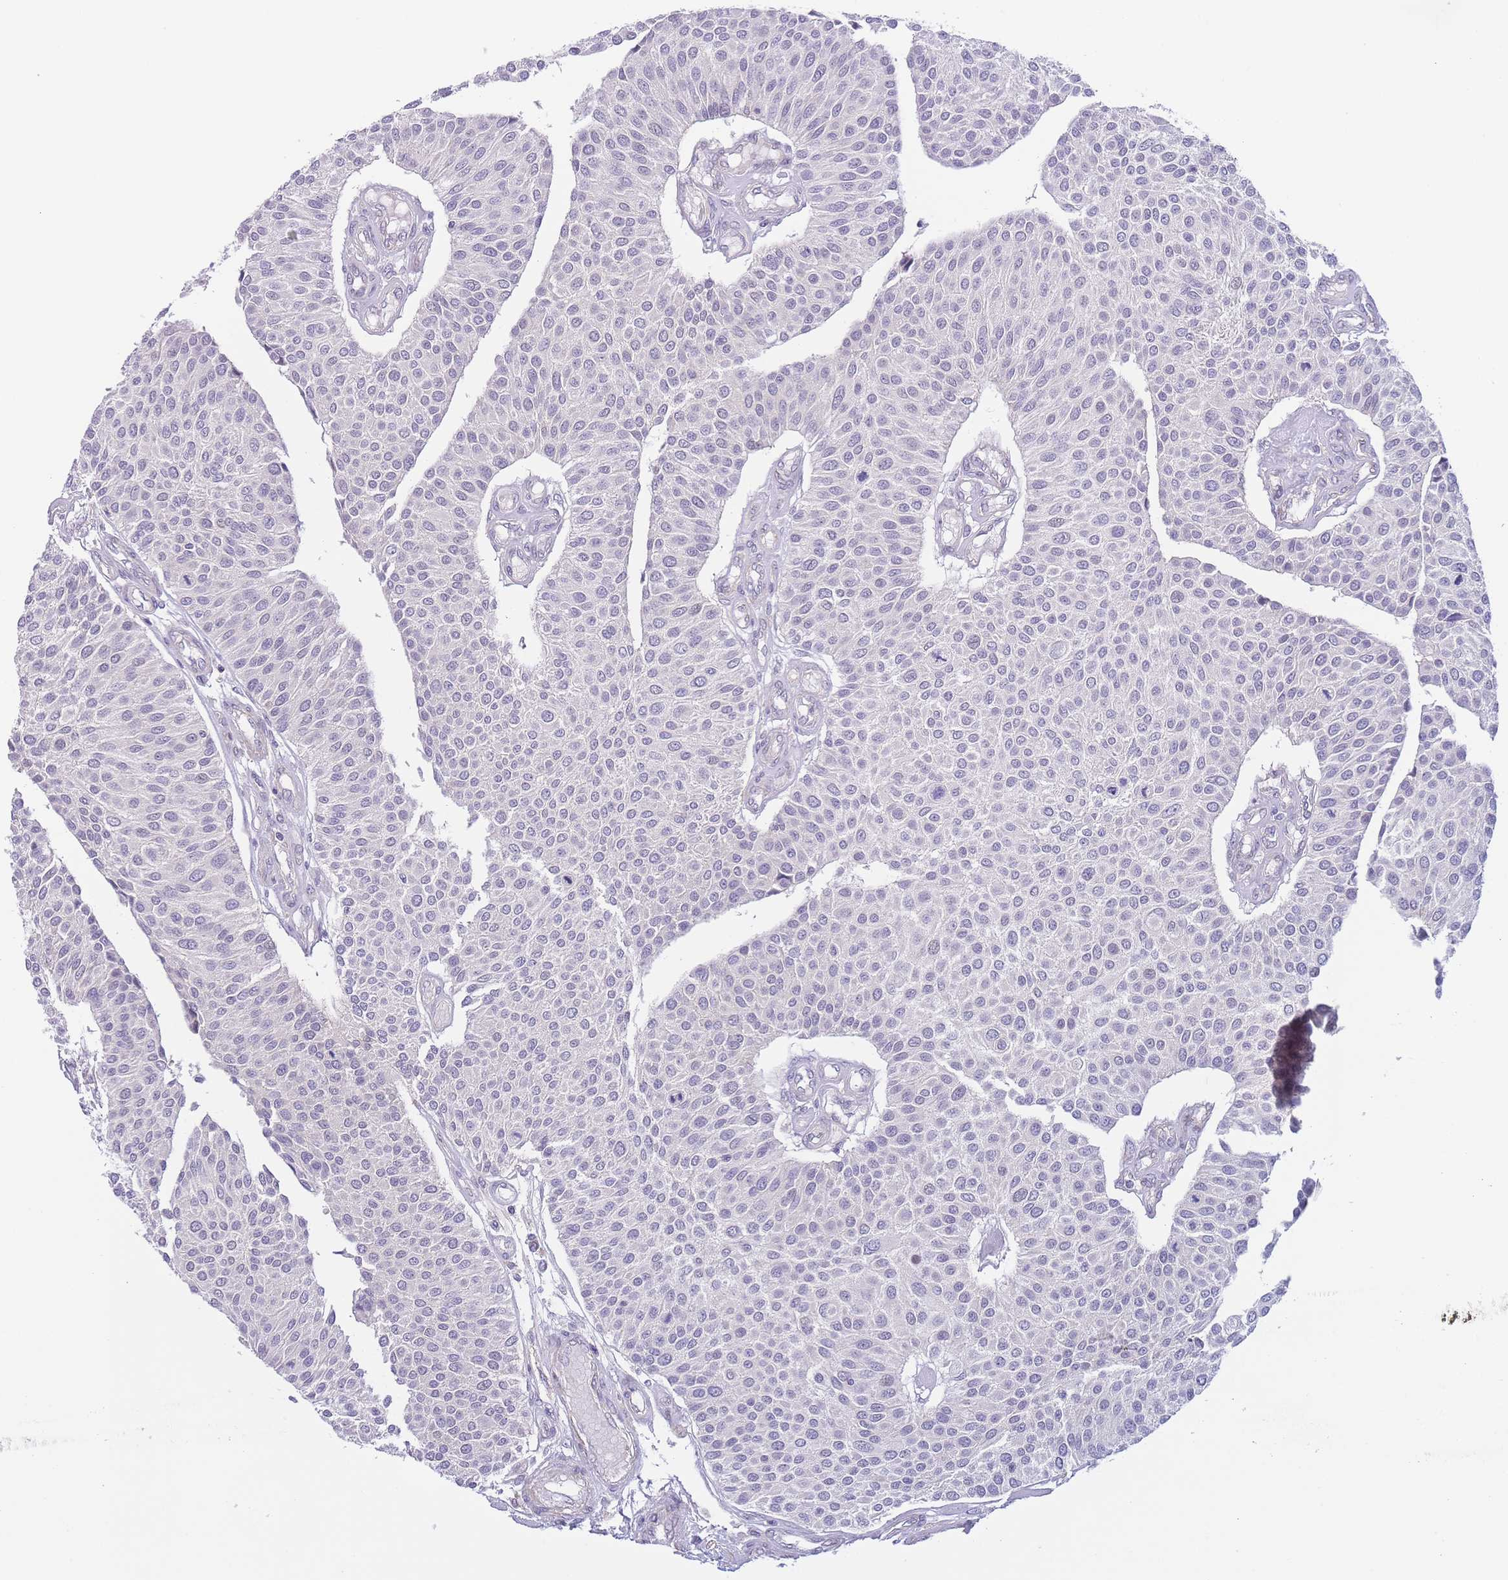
{"staining": {"intensity": "negative", "quantity": "none", "location": "none"}, "tissue": "urothelial cancer", "cell_type": "Tumor cells", "image_type": "cancer", "snomed": [{"axis": "morphology", "description": "Urothelial carcinoma, NOS"}, {"axis": "topography", "description": "Urinary bladder"}], "caption": "Immunohistochemical staining of urothelial cancer reveals no significant positivity in tumor cells.", "gene": "C9orf152", "patient": {"sex": "male", "age": 55}}